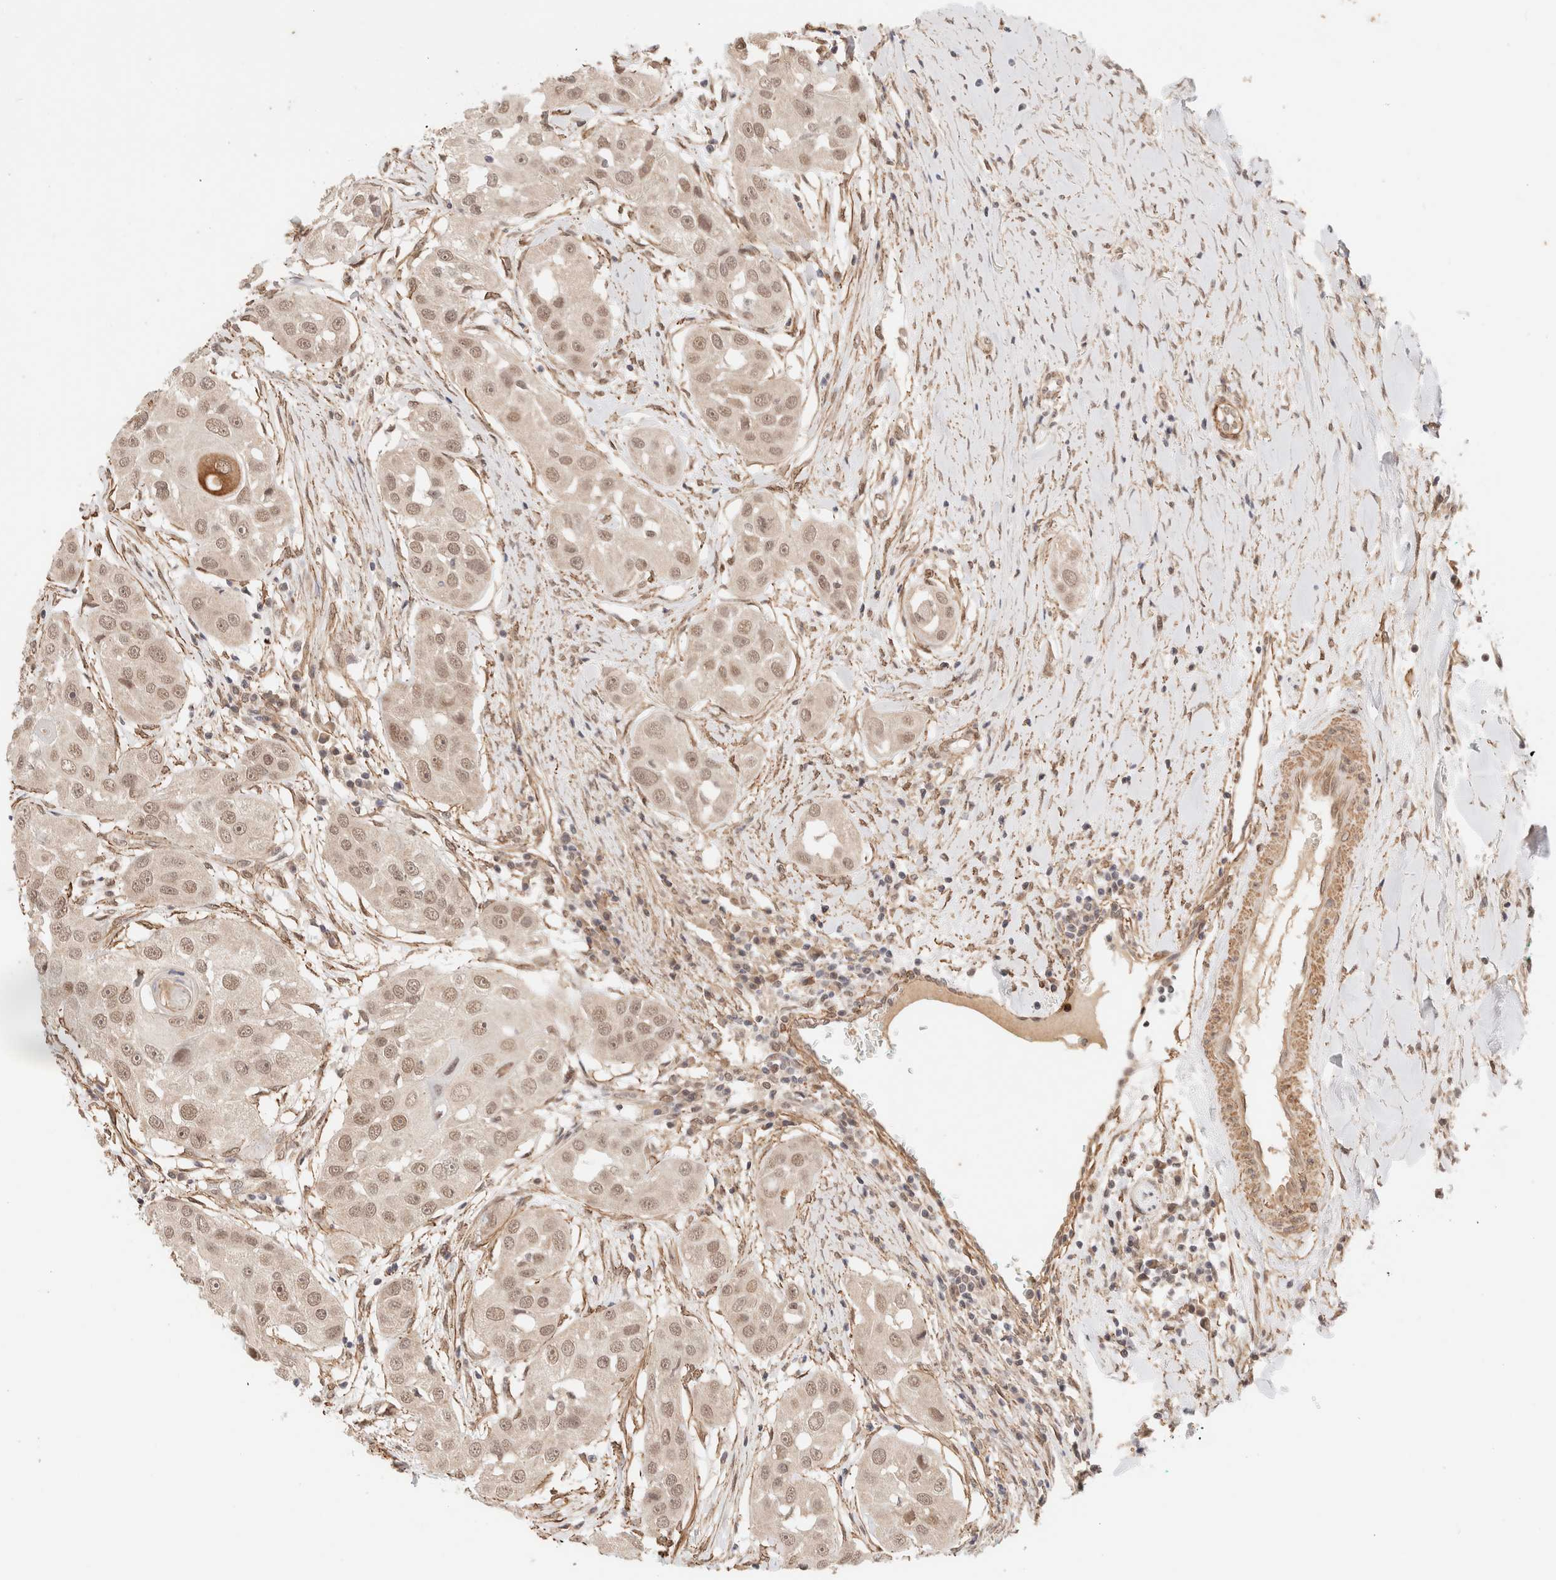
{"staining": {"intensity": "moderate", "quantity": ">75%", "location": "nuclear"}, "tissue": "head and neck cancer", "cell_type": "Tumor cells", "image_type": "cancer", "snomed": [{"axis": "morphology", "description": "Normal tissue, NOS"}, {"axis": "morphology", "description": "Squamous cell carcinoma, NOS"}, {"axis": "topography", "description": "Skeletal muscle"}, {"axis": "topography", "description": "Head-Neck"}], "caption": "High-power microscopy captured an immunohistochemistry image of head and neck squamous cell carcinoma, revealing moderate nuclear staining in about >75% of tumor cells.", "gene": "BRPF3", "patient": {"sex": "male", "age": 51}}